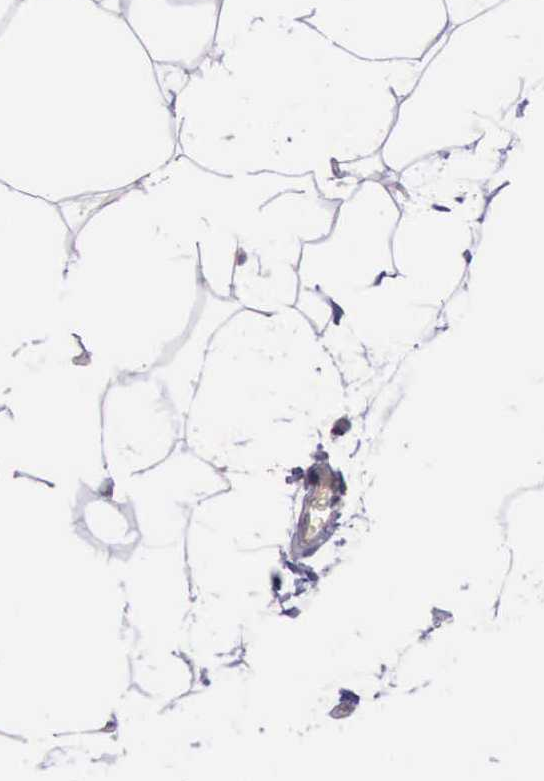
{"staining": {"intensity": "negative", "quantity": "none", "location": "none"}, "tissue": "adipose tissue", "cell_type": "Adipocytes", "image_type": "normal", "snomed": [{"axis": "morphology", "description": "Normal tissue, NOS"}, {"axis": "morphology", "description": "Duct carcinoma"}, {"axis": "topography", "description": "Breast"}, {"axis": "topography", "description": "Adipose tissue"}], "caption": "Immunohistochemical staining of unremarkable human adipose tissue demonstrates no significant expression in adipocytes. The staining is performed using DAB brown chromogen with nuclei counter-stained in using hematoxylin.", "gene": "PLEK2", "patient": {"sex": "female", "age": 37}}